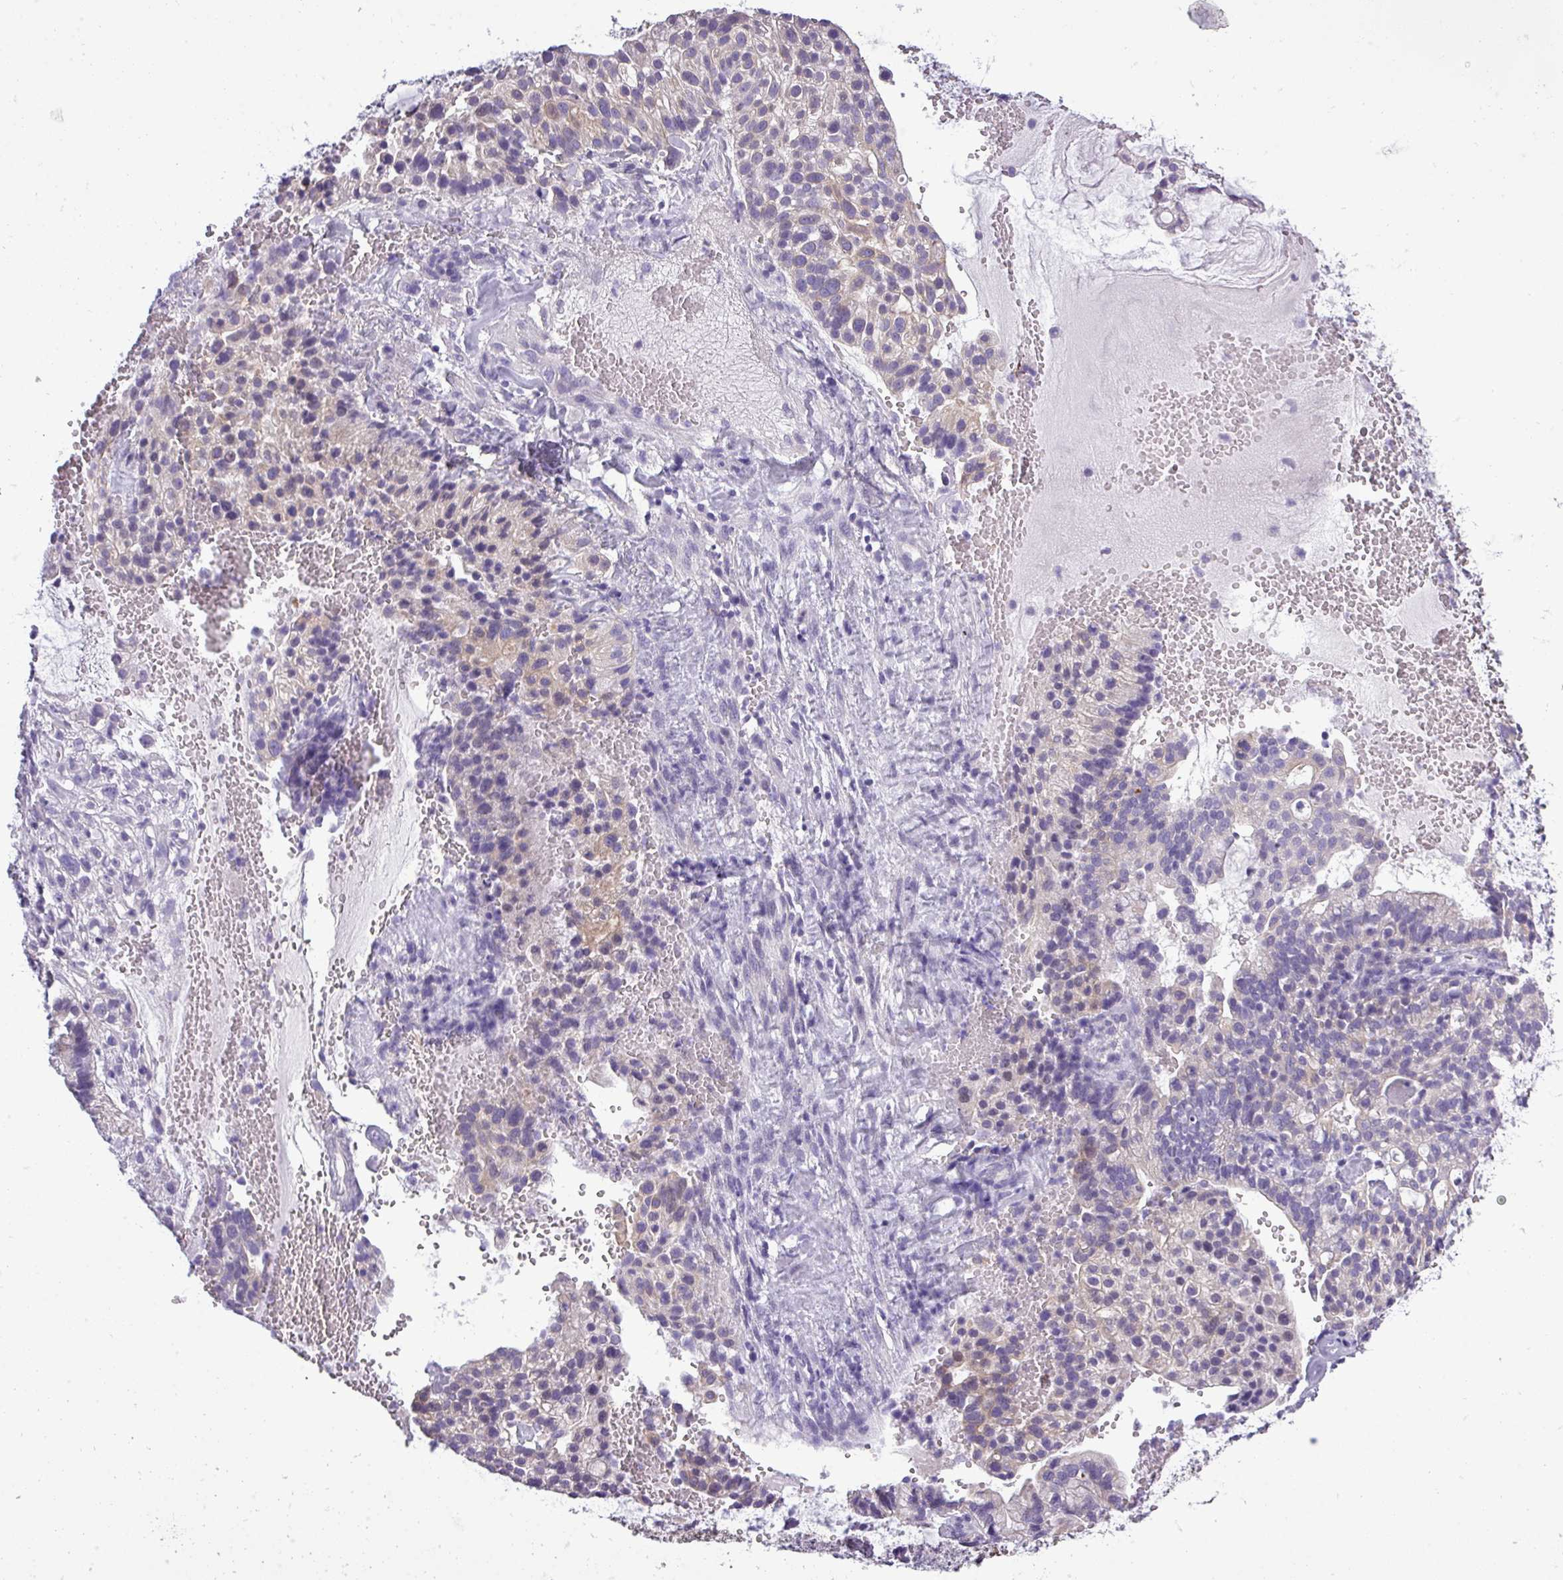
{"staining": {"intensity": "negative", "quantity": "none", "location": "none"}, "tissue": "cervical cancer", "cell_type": "Tumor cells", "image_type": "cancer", "snomed": [{"axis": "morphology", "description": "Adenocarcinoma, NOS"}, {"axis": "topography", "description": "Cervix"}], "caption": "A high-resolution micrograph shows IHC staining of cervical cancer, which reveals no significant staining in tumor cells. (Brightfield microscopy of DAB immunohistochemistry at high magnification).", "gene": "DNAAF9", "patient": {"sex": "female", "age": 41}}